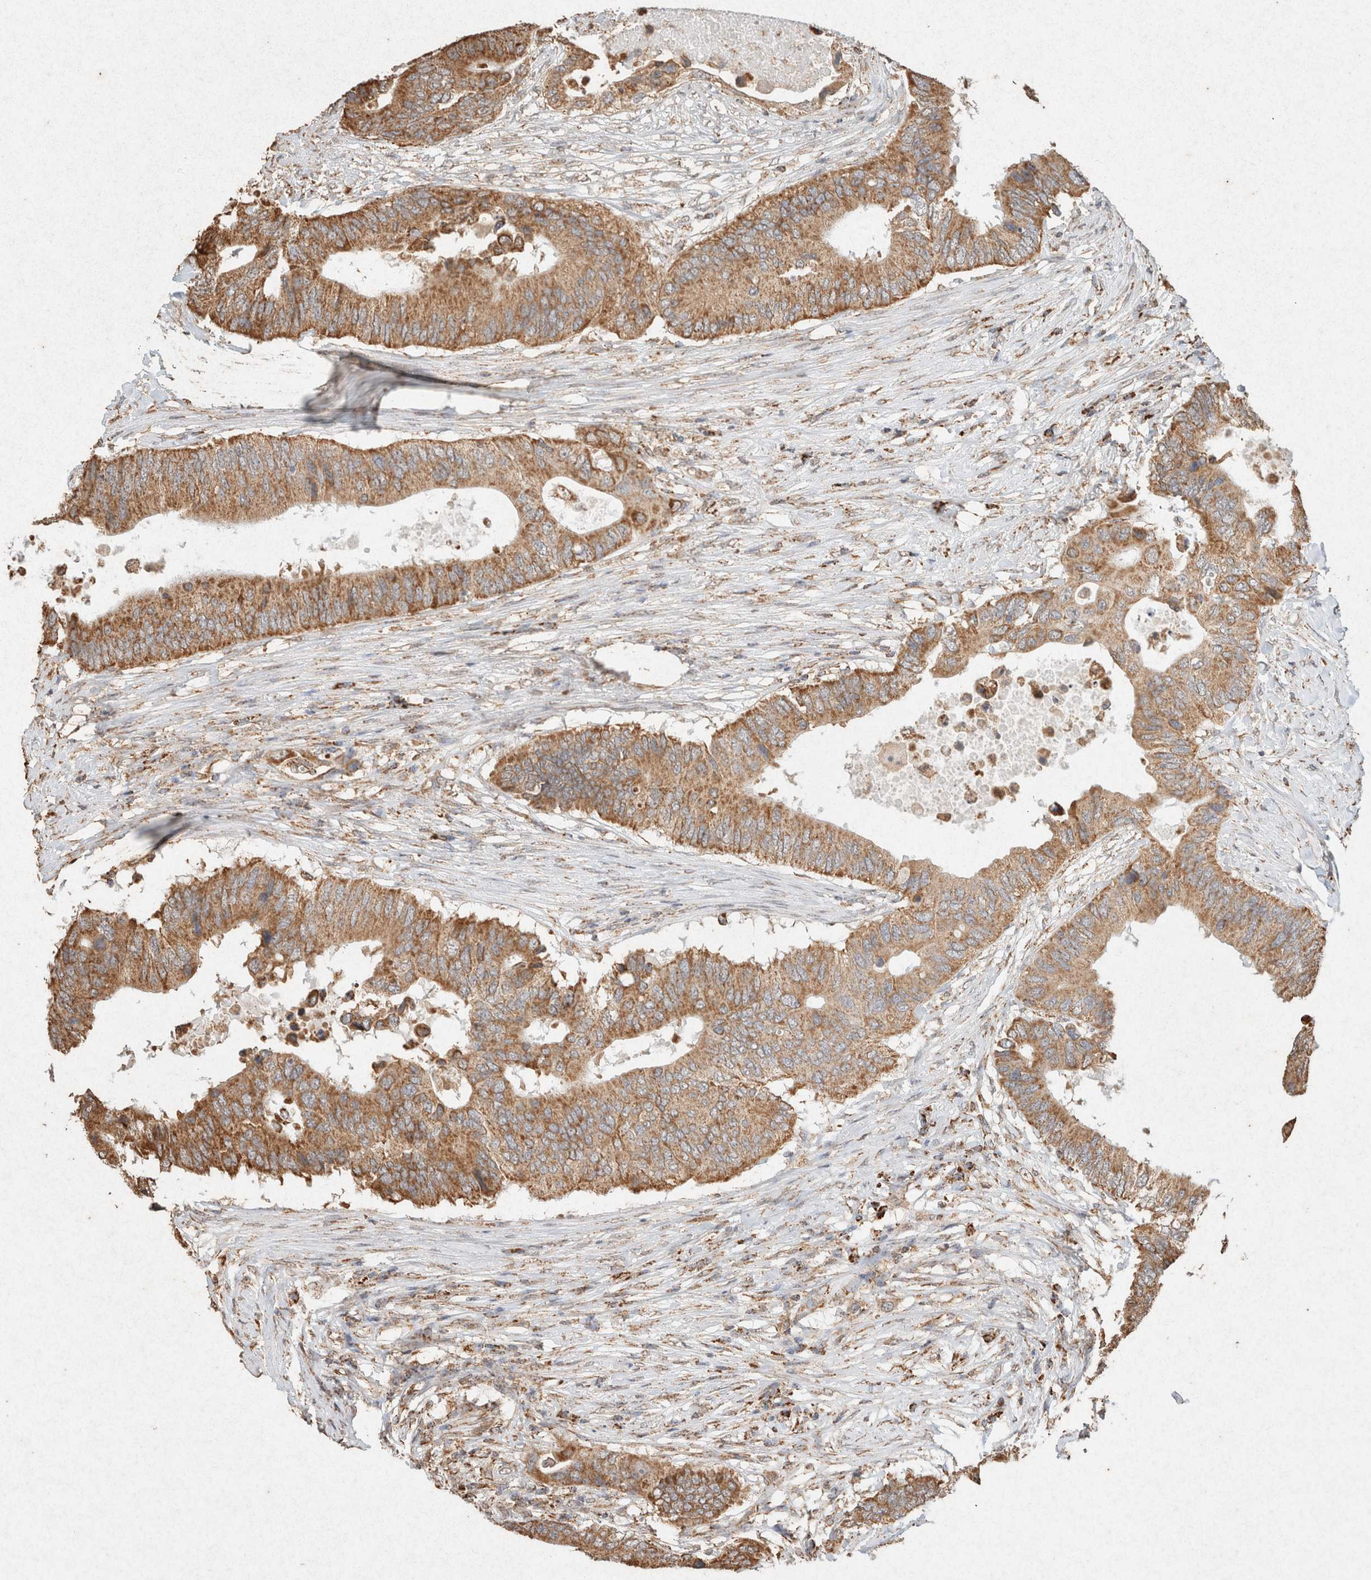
{"staining": {"intensity": "moderate", "quantity": ">75%", "location": "cytoplasmic/membranous"}, "tissue": "colorectal cancer", "cell_type": "Tumor cells", "image_type": "cancer", "snomed": [{"axis": "morphology", "description": "Adenocarcinoma, NOS"}, {"axis": "topography", "description": "Colon"}], "caption": "Adenocarcinoma (colorectal) tissue displays moderate cytoplasmic/membranous staining in about >75% of tumor cells, visualized by immunohistochemistry. (Brightfield microscopy of DAB IHC at high magnification).", "gene": "SDC2", "patient": {"sex": "male", "age": 71}}